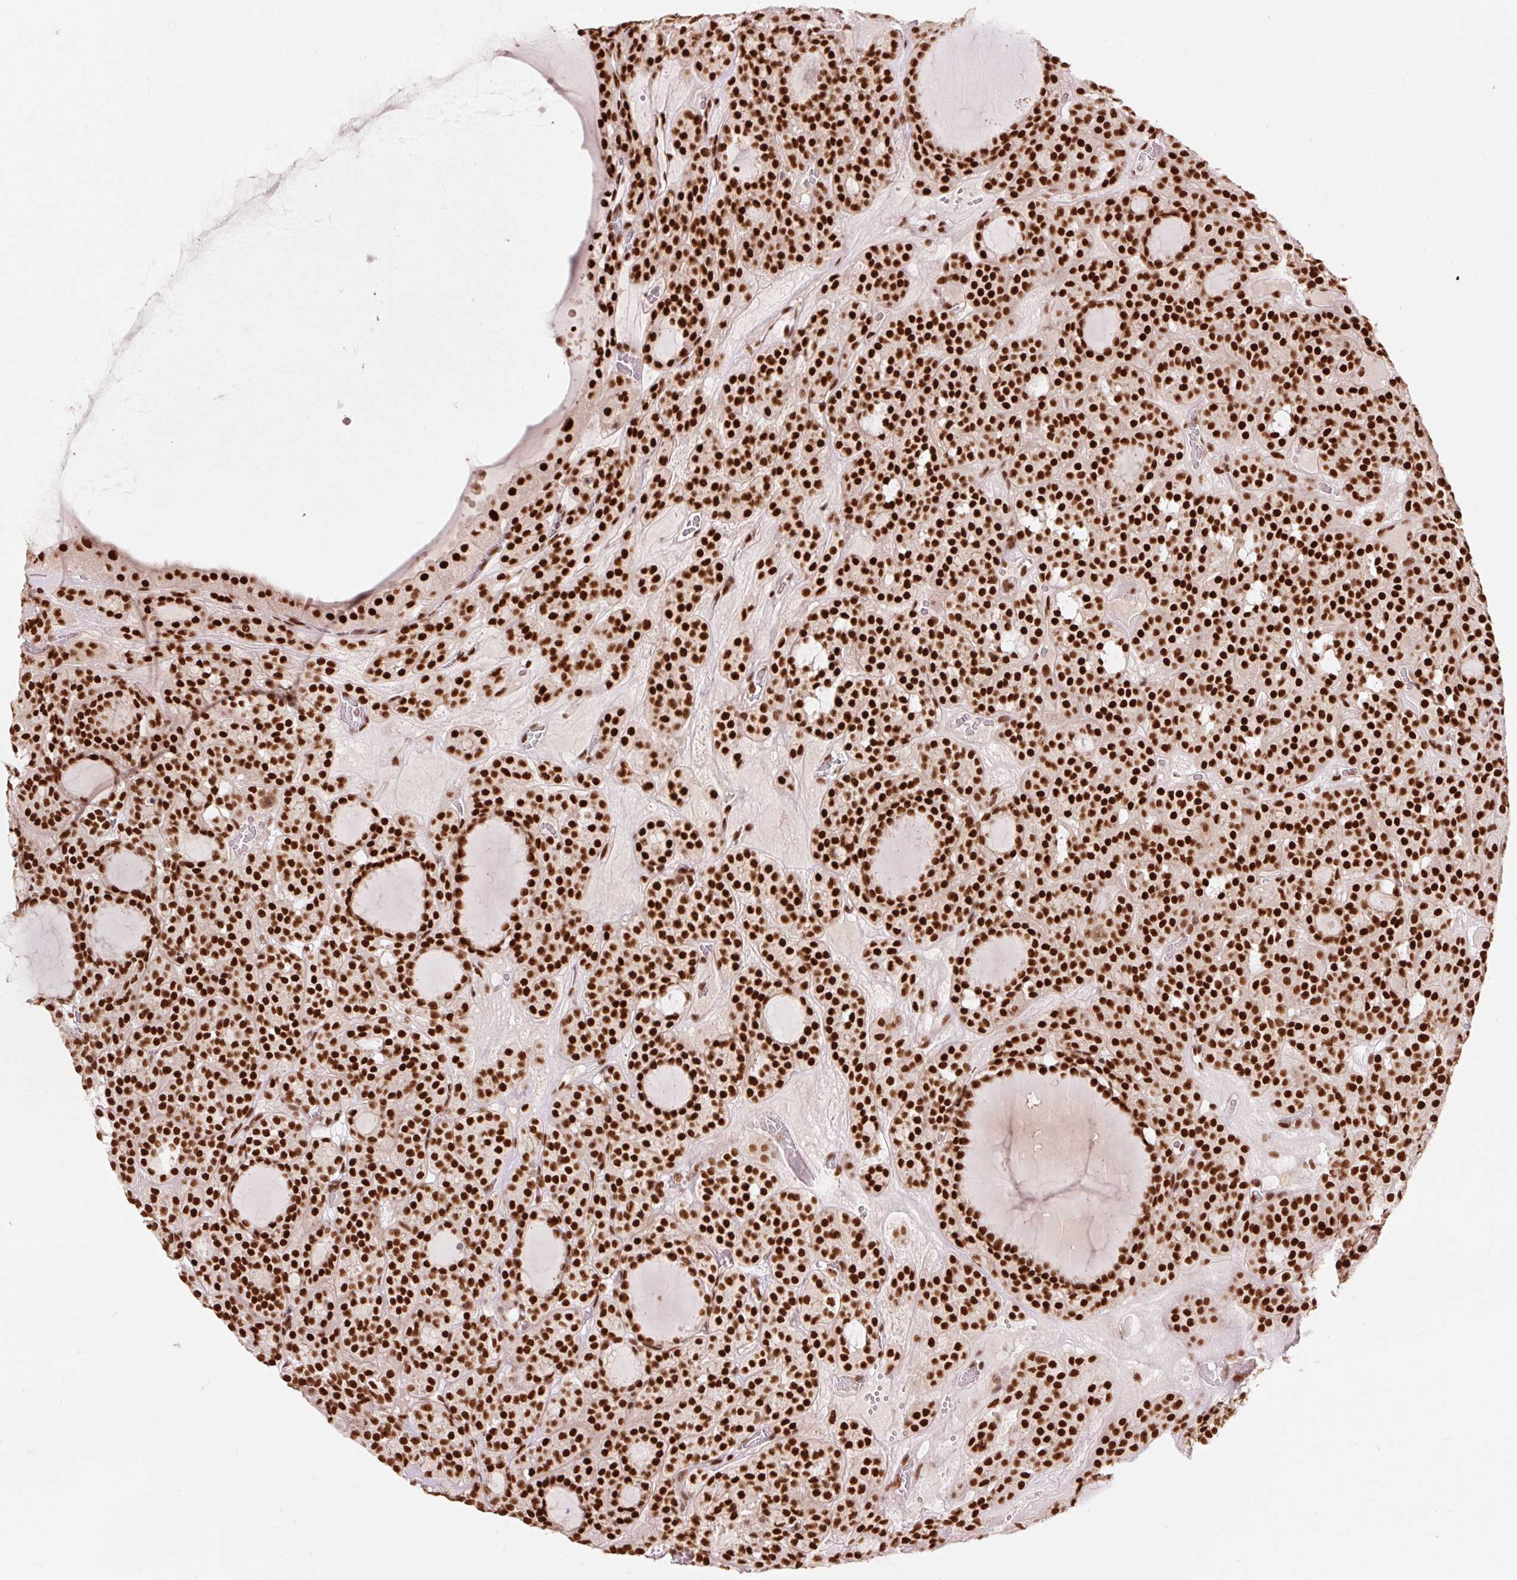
{"staining": {"intensity": "strong", "quantity": ">75%", "location": "nuclear"}, "tissue": "thyroid cancer", "cell_type": "Tumor cells", "image_type": "cancer", "snomed": [{"axis": "morphology", "description": "Follicular adenoma carcinoma, NOS"}, {"axis": "topography", "description": "Thyroid gland"}], "caption": "Protein analysis of thyroid follicular adenoma carcinoma tissue exhibits strong nuclear expression in approximately >75% of tumor cells.", "gene": "ZBTB44", "patient": {"sex": "female", "age": 63}}